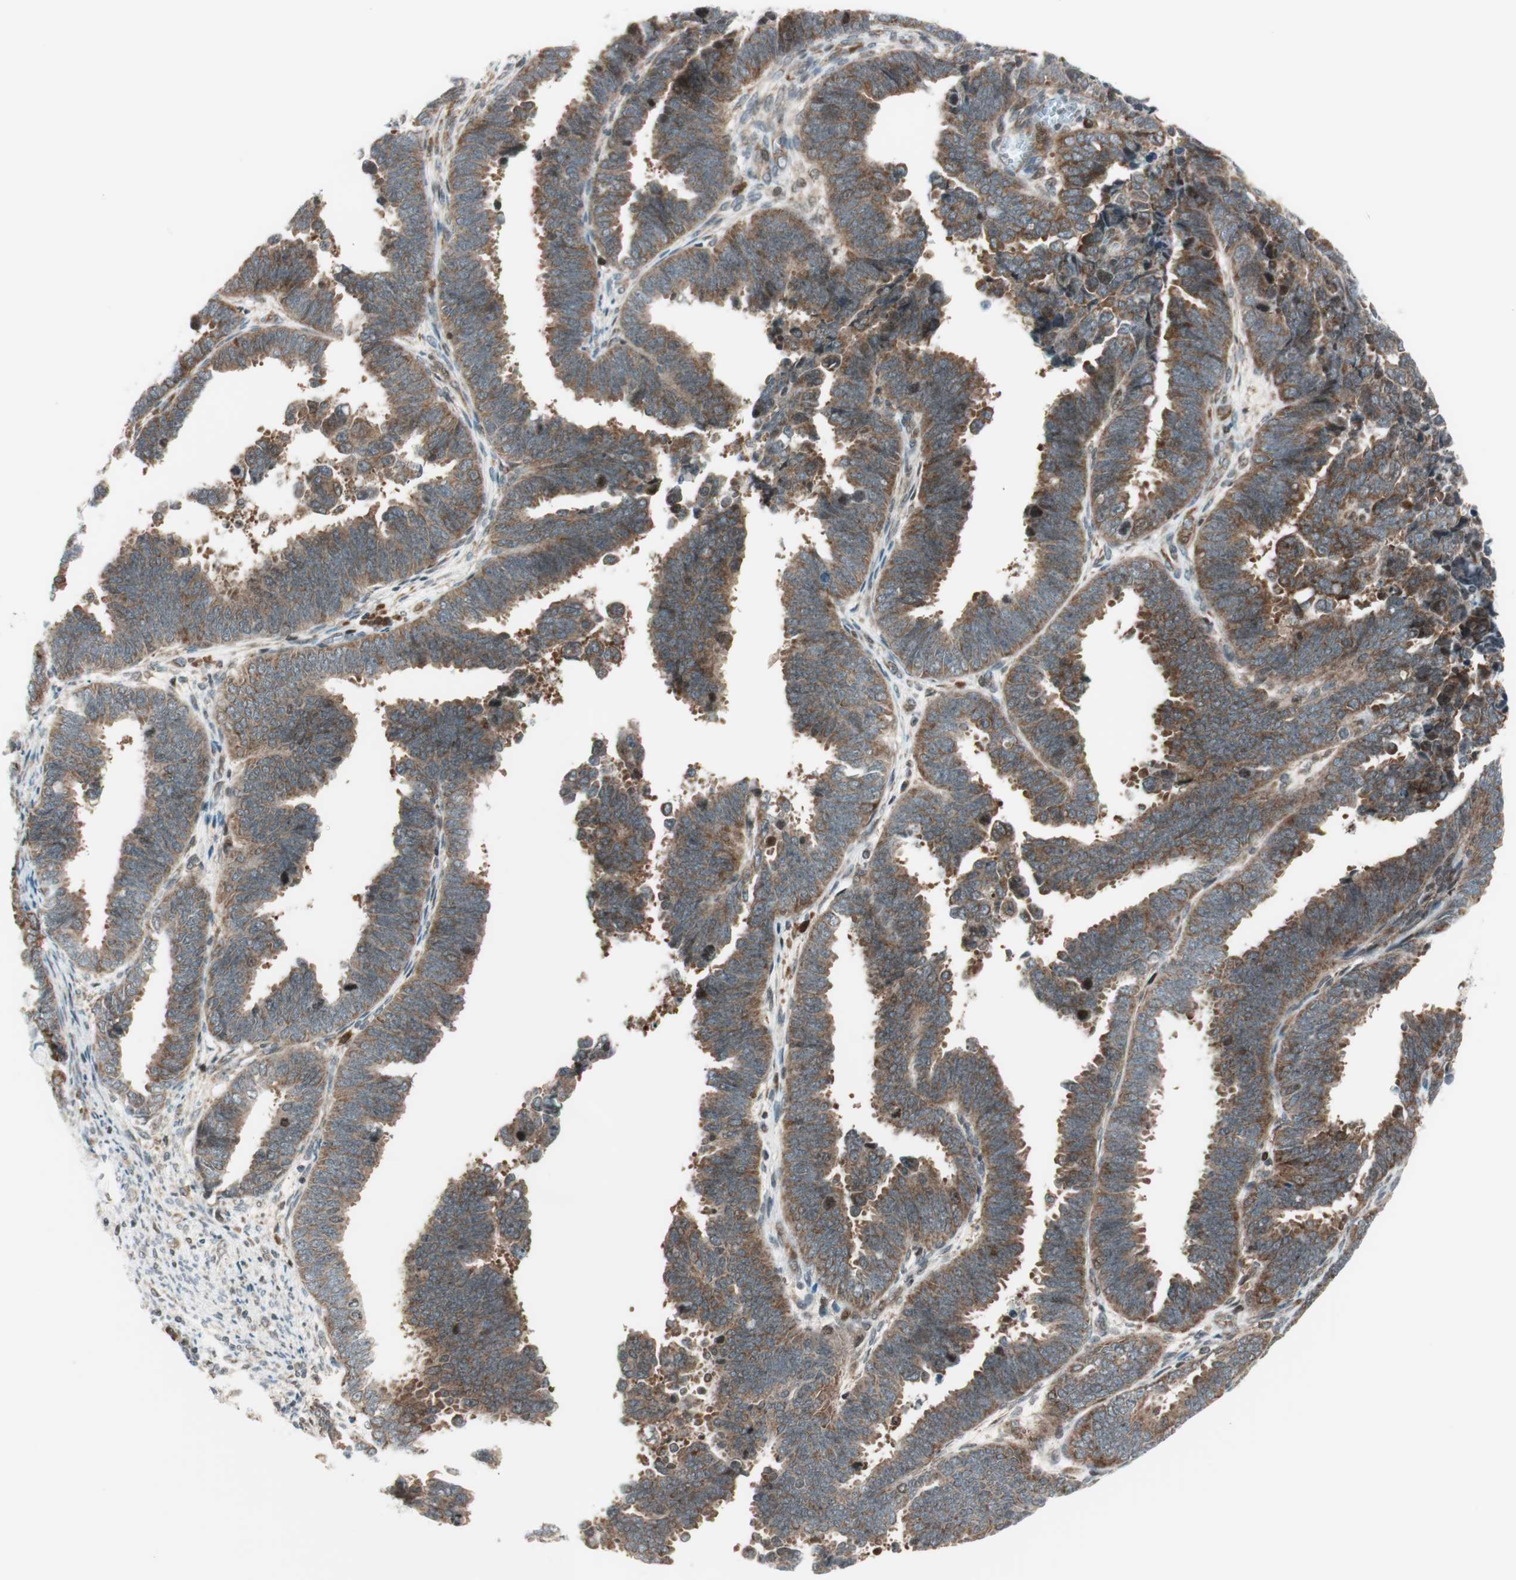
{"staining": {"intensity": "strong", "quantity": ">75%", "location": "cytoplasmic/membranous"}, "tissue": "endometrial cancer", "cell_type": "Tumor cells", "image_type": "cancer", "snomed": [{"axis": "morphology", "description": "Adenocarcinoma, NOS"}, {"axis": "topography", "description": "Endometrium"}], "caption": "Human adenocarcinoma (endometrial) stained with a brown dye demonstrates strong cytoplasmic/membranous positive expression in about >75% of tumor cells.", "gene": "TPT1", "patient": {"sex": "female", "age": 75}}